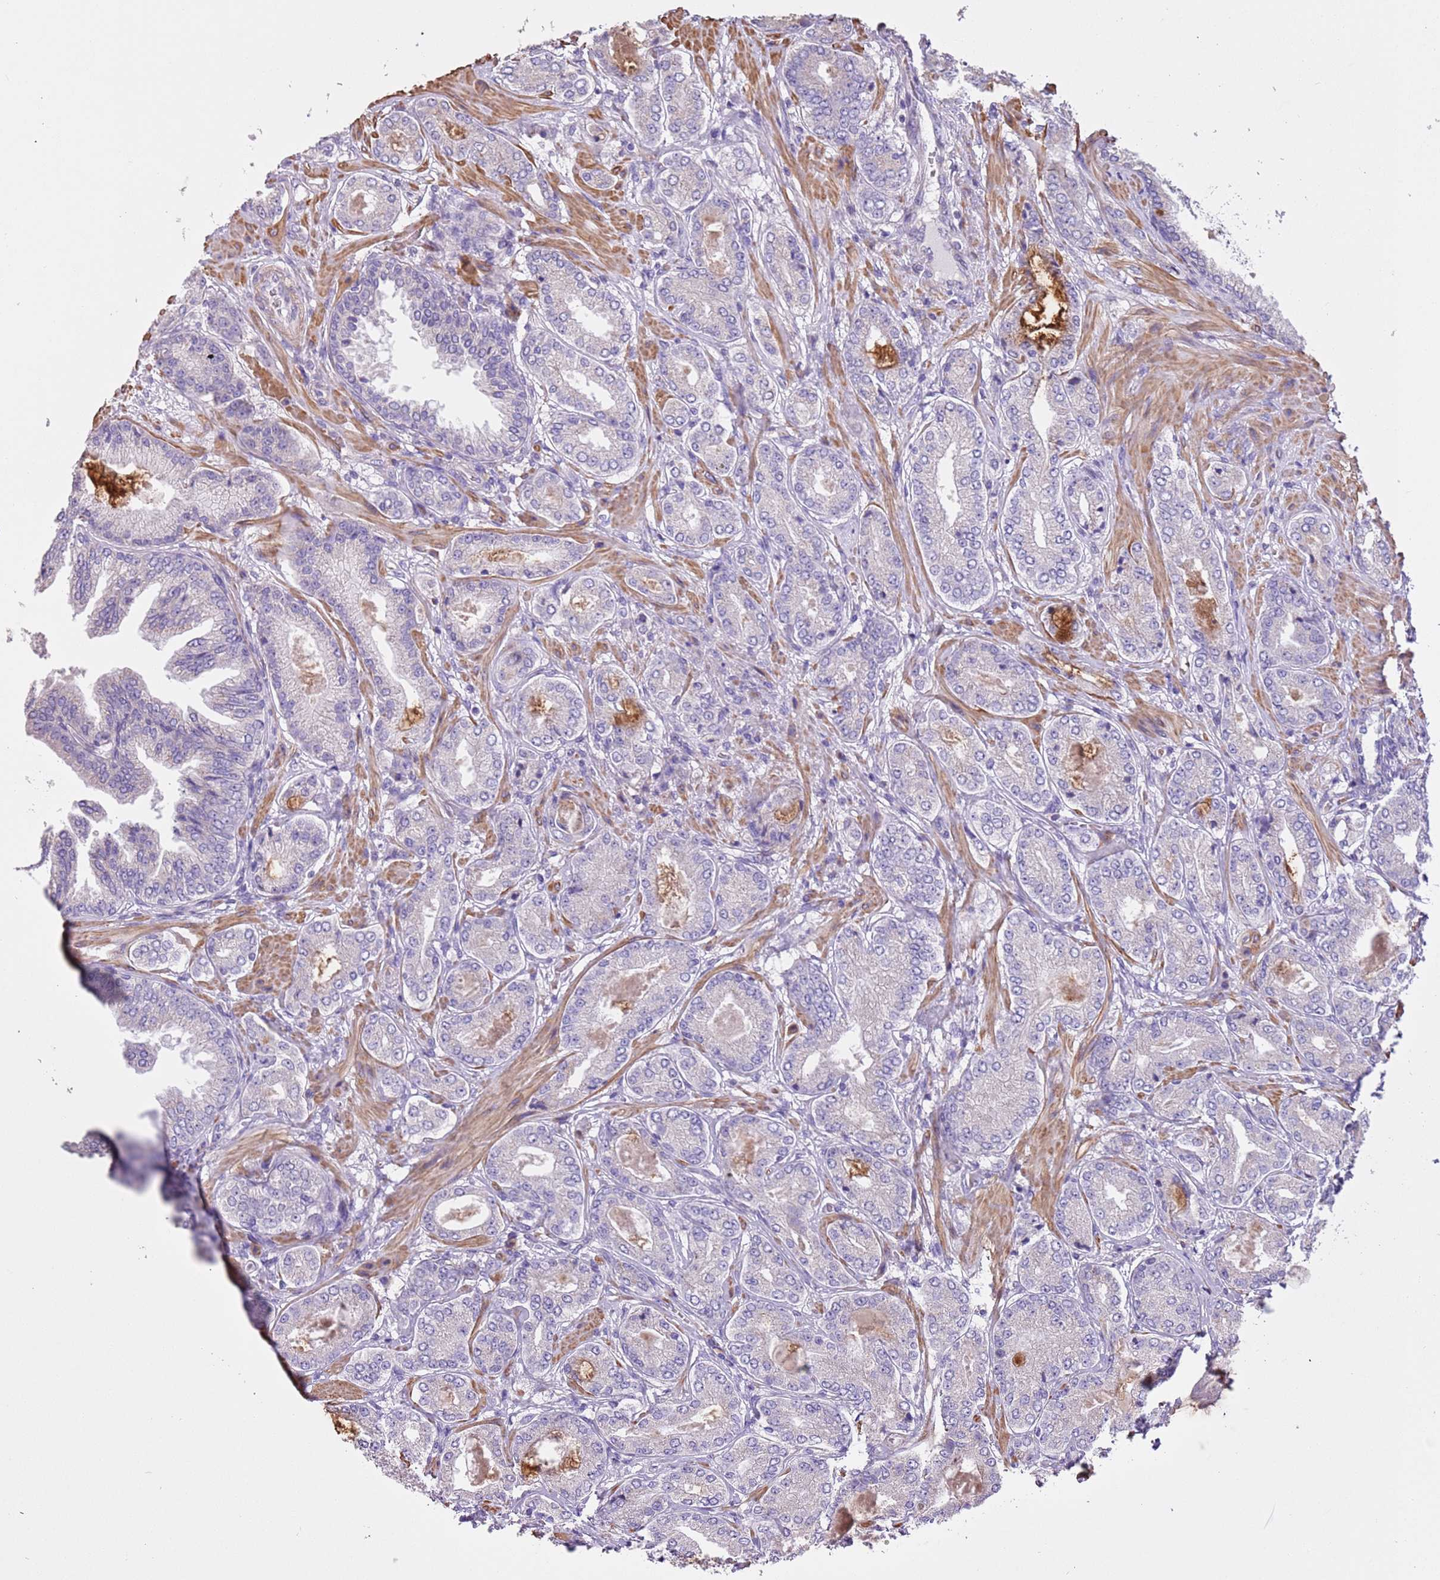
{"staining": {"intensity": "negative", "quantity": "none", "location": "none"}, "tissue": "prostate cancer", "cell_type": "Tumor cells", "image_type": "cancer", "snomed": [{"axis": "morphology", "description": "Adenocarcinoma, Low grade"}, {"axis": "topography", "description": "Prostate"}], "caption": "Photomicrograph shows no significant protein positivity in tumor cells of prostate adenocarcinoma (low-grade). The staining was performed using DAB to visualize the protein expression in brown, while the nuclei were stained in blue with hematoxylin (Magnification: 20x).", "gene": "PIGA", "patient": {"sex": "male", "age": 63}}